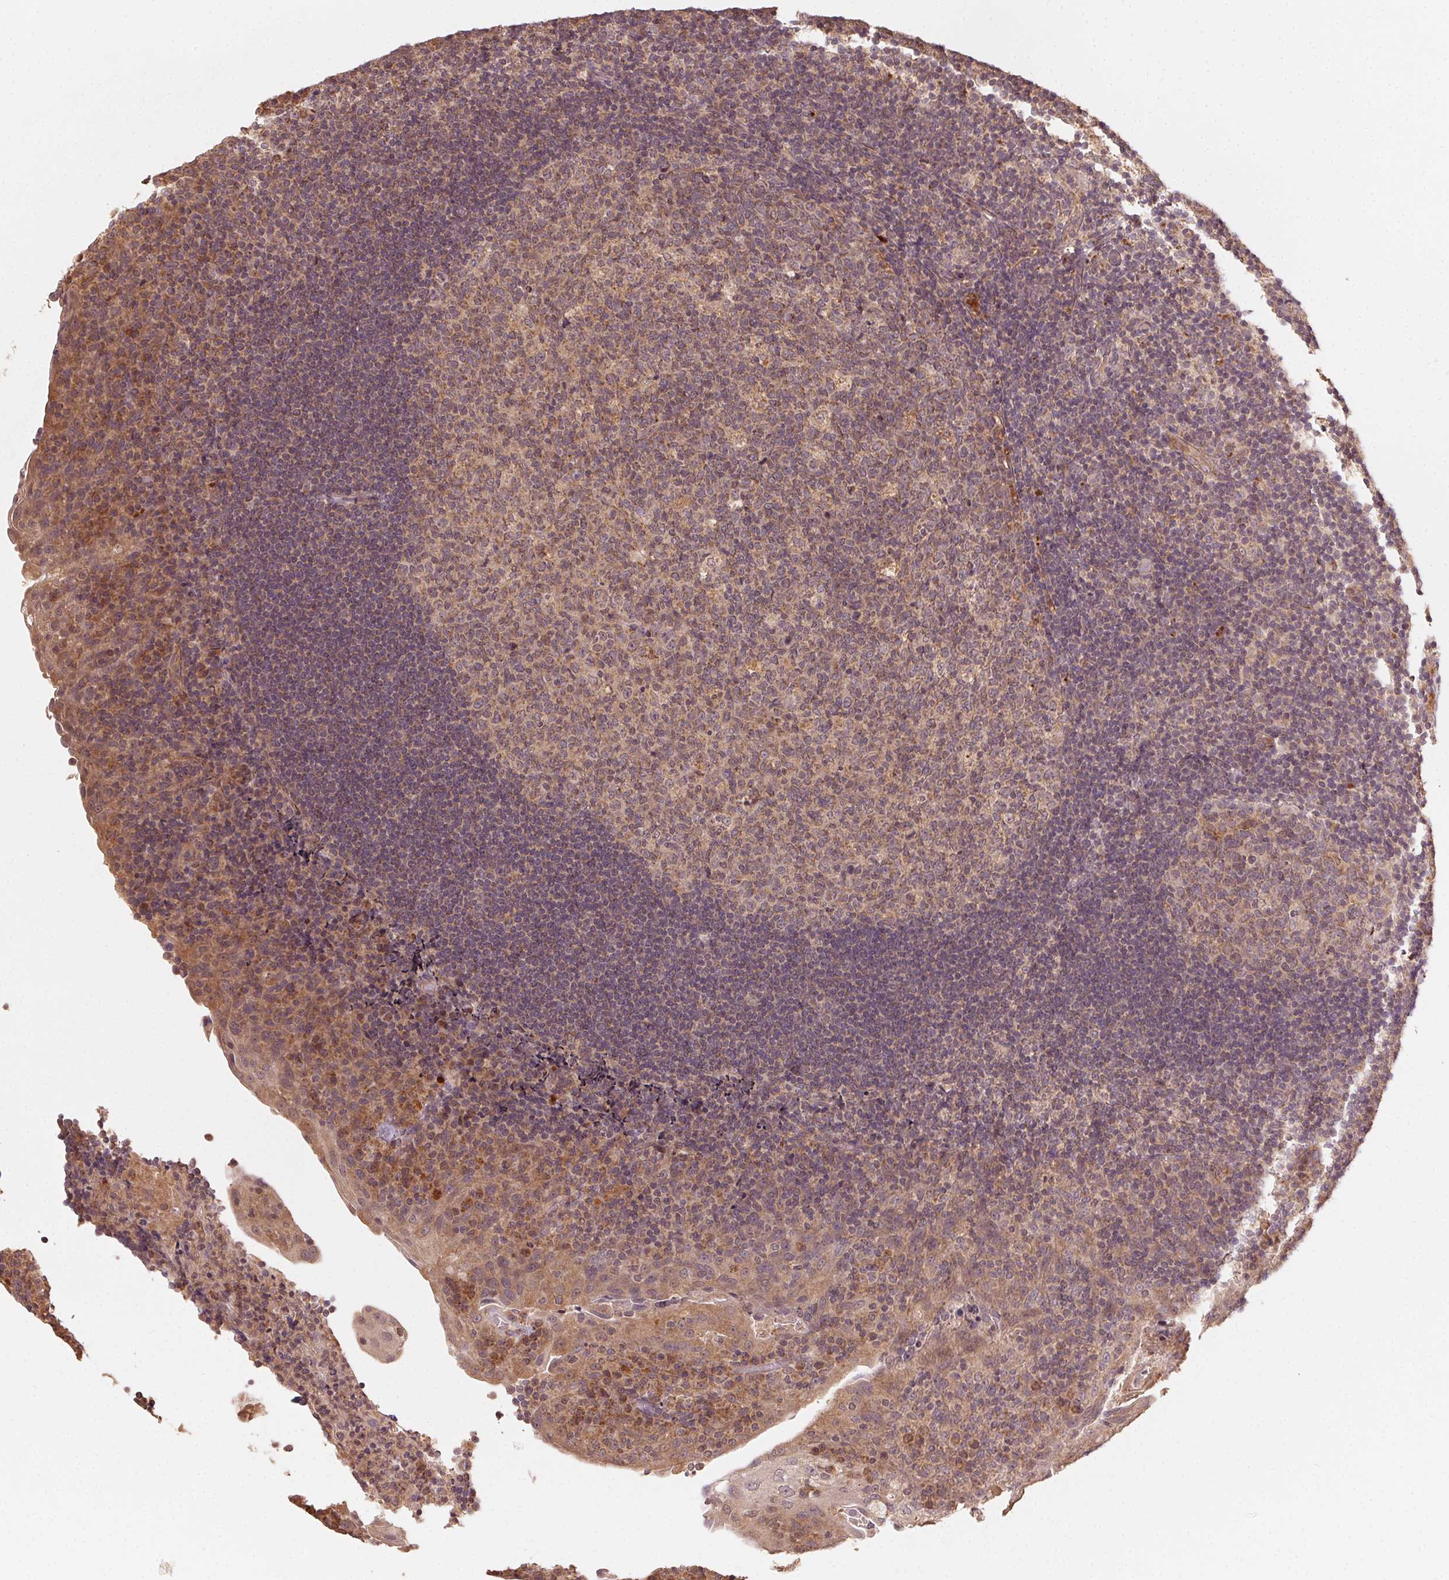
{"staining": {"intensity": "weak", "quantity": "25%-75%", "location": "cytoplasmic/membranous"}, "tissue": "tonsil", "cell_type": "Germinal center cells", "image_type": "normal", "snomed": [{"axis": "morphology", "description": "Normal tissue, NOS"}, {"axis": "topography", "description": "Tonsil"}], "caption": "Immunohistochemistry (IHC) image of benign tonsil: human tonsil stained using IHC displays low levels of weak protein expression localized specifically in the cytoplasmic/membranous of germinal center cells, appearing as a cytoplasmic/membranous brown color.", "gene": "WBP2", "patient": {"sex": "male", "age": 17}}